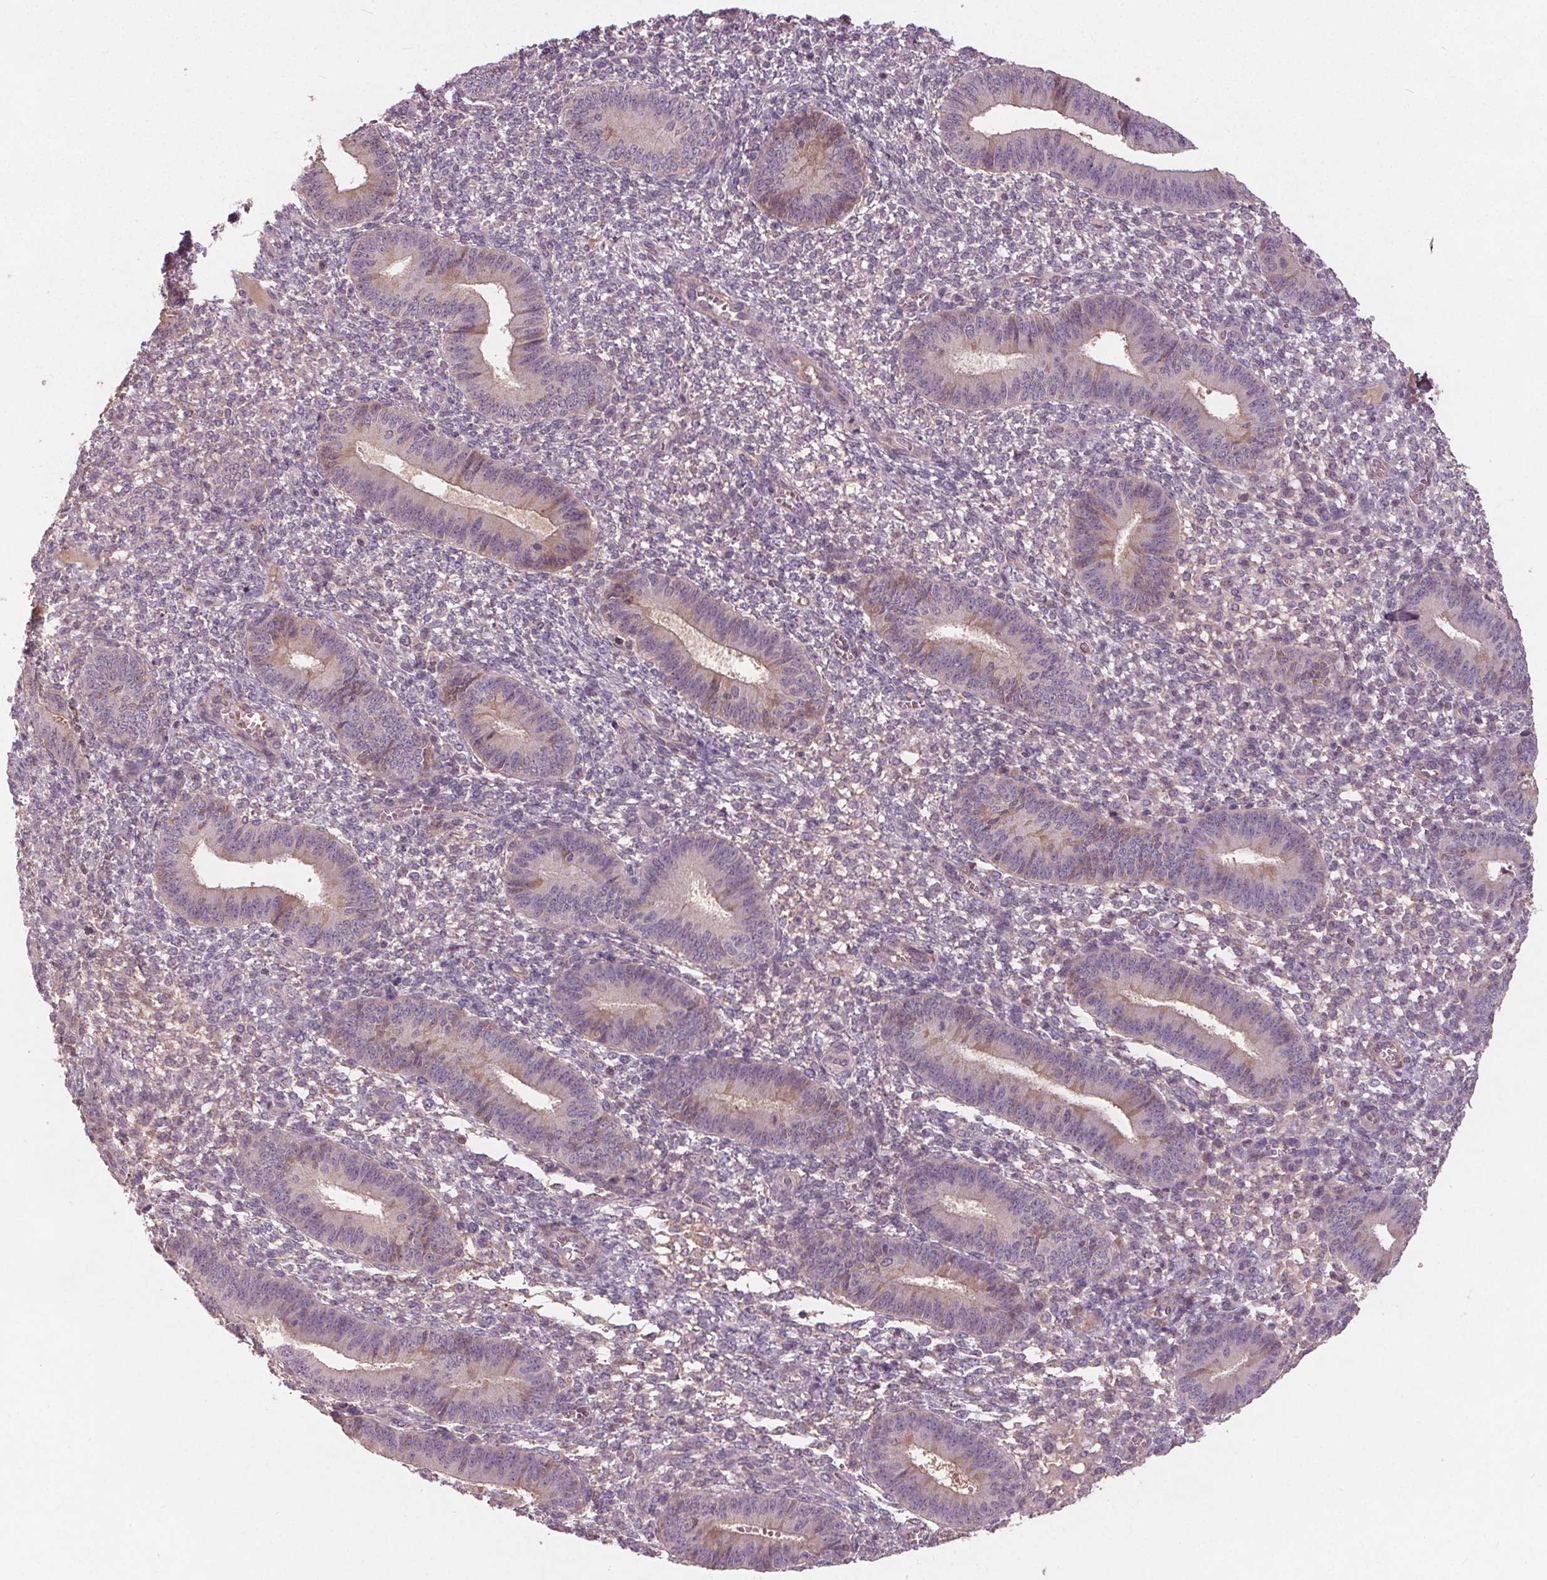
{"staining": {"intensity": "negative", "quantity": "none", "location": "none"}, "tissue": "endometrium", "cell_type": "Cells in endometrial stroma", "image_type": "normal", "snomed": [{"axis": "morphology", "description": "Normal tissue, NOS"}, {"axis": "topography", "description": "Endometrium"}], "caption": "The IHC photomicrograph has no significant positivity in cells in endometrial stroma of endometrium. (Immunohistochemistry (ihc), brightfield microscopy, high magnification).", "gene": "PDGFD", "patient": {"sex": "female", "age": 42}}